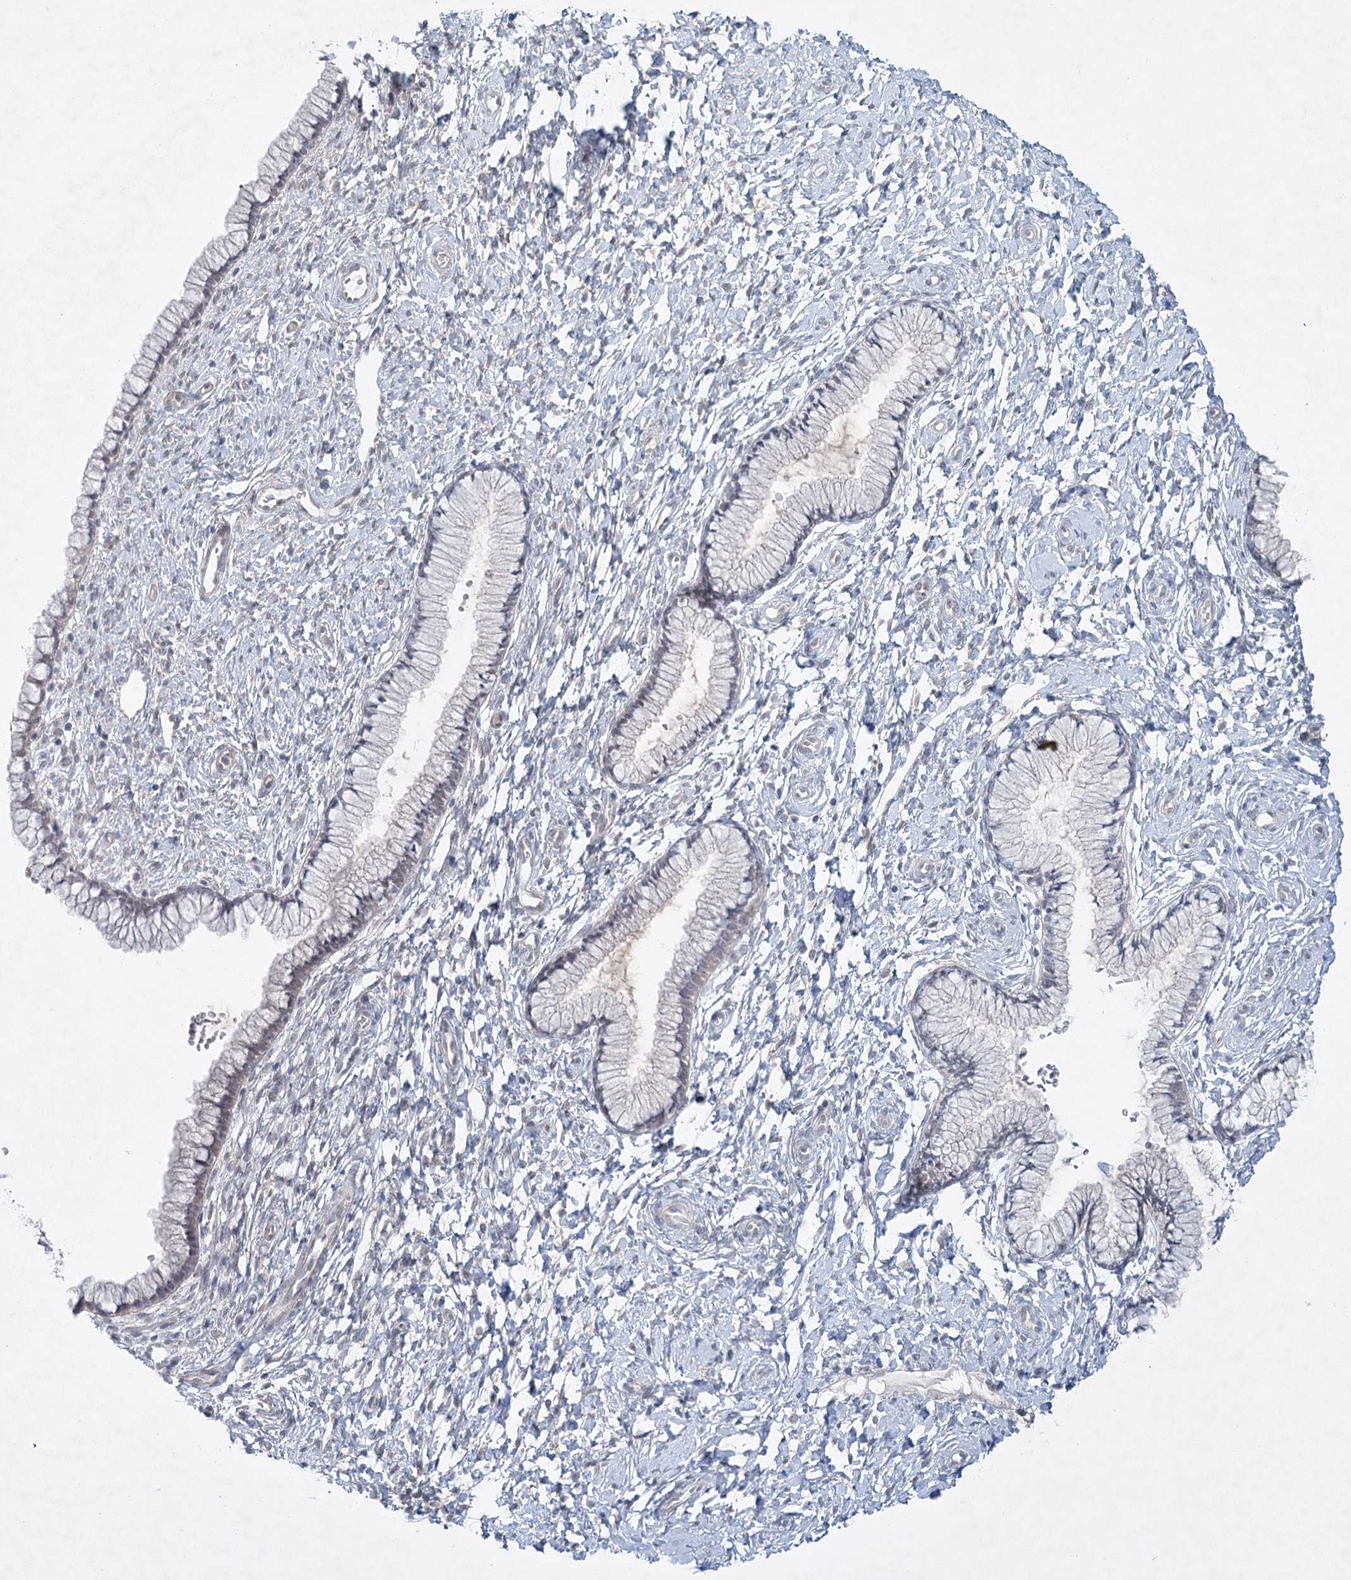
{"staining": {"intensity": "weak", "quantity": "<25%", "location": "cytoplasmic/membranous"}, "tissue": "cervix", "cell_type": "Glandular cells", "image_type": "normal", "snomed": [{"axis": "morphology", "description": "Normal tissue, NOS"}, {"axis": "topography", "description": "Cervix"}], "caption": "Immunohistochemical staining of unremarkable cervix exhibits no significant positivity in glandular cells. (Brightfield microscopy of DAB (3,3'-diaminobenzidine) IHC at high magnification).", "gene": "AAMDC", "patient": {"sex": "female", "age": 33}}